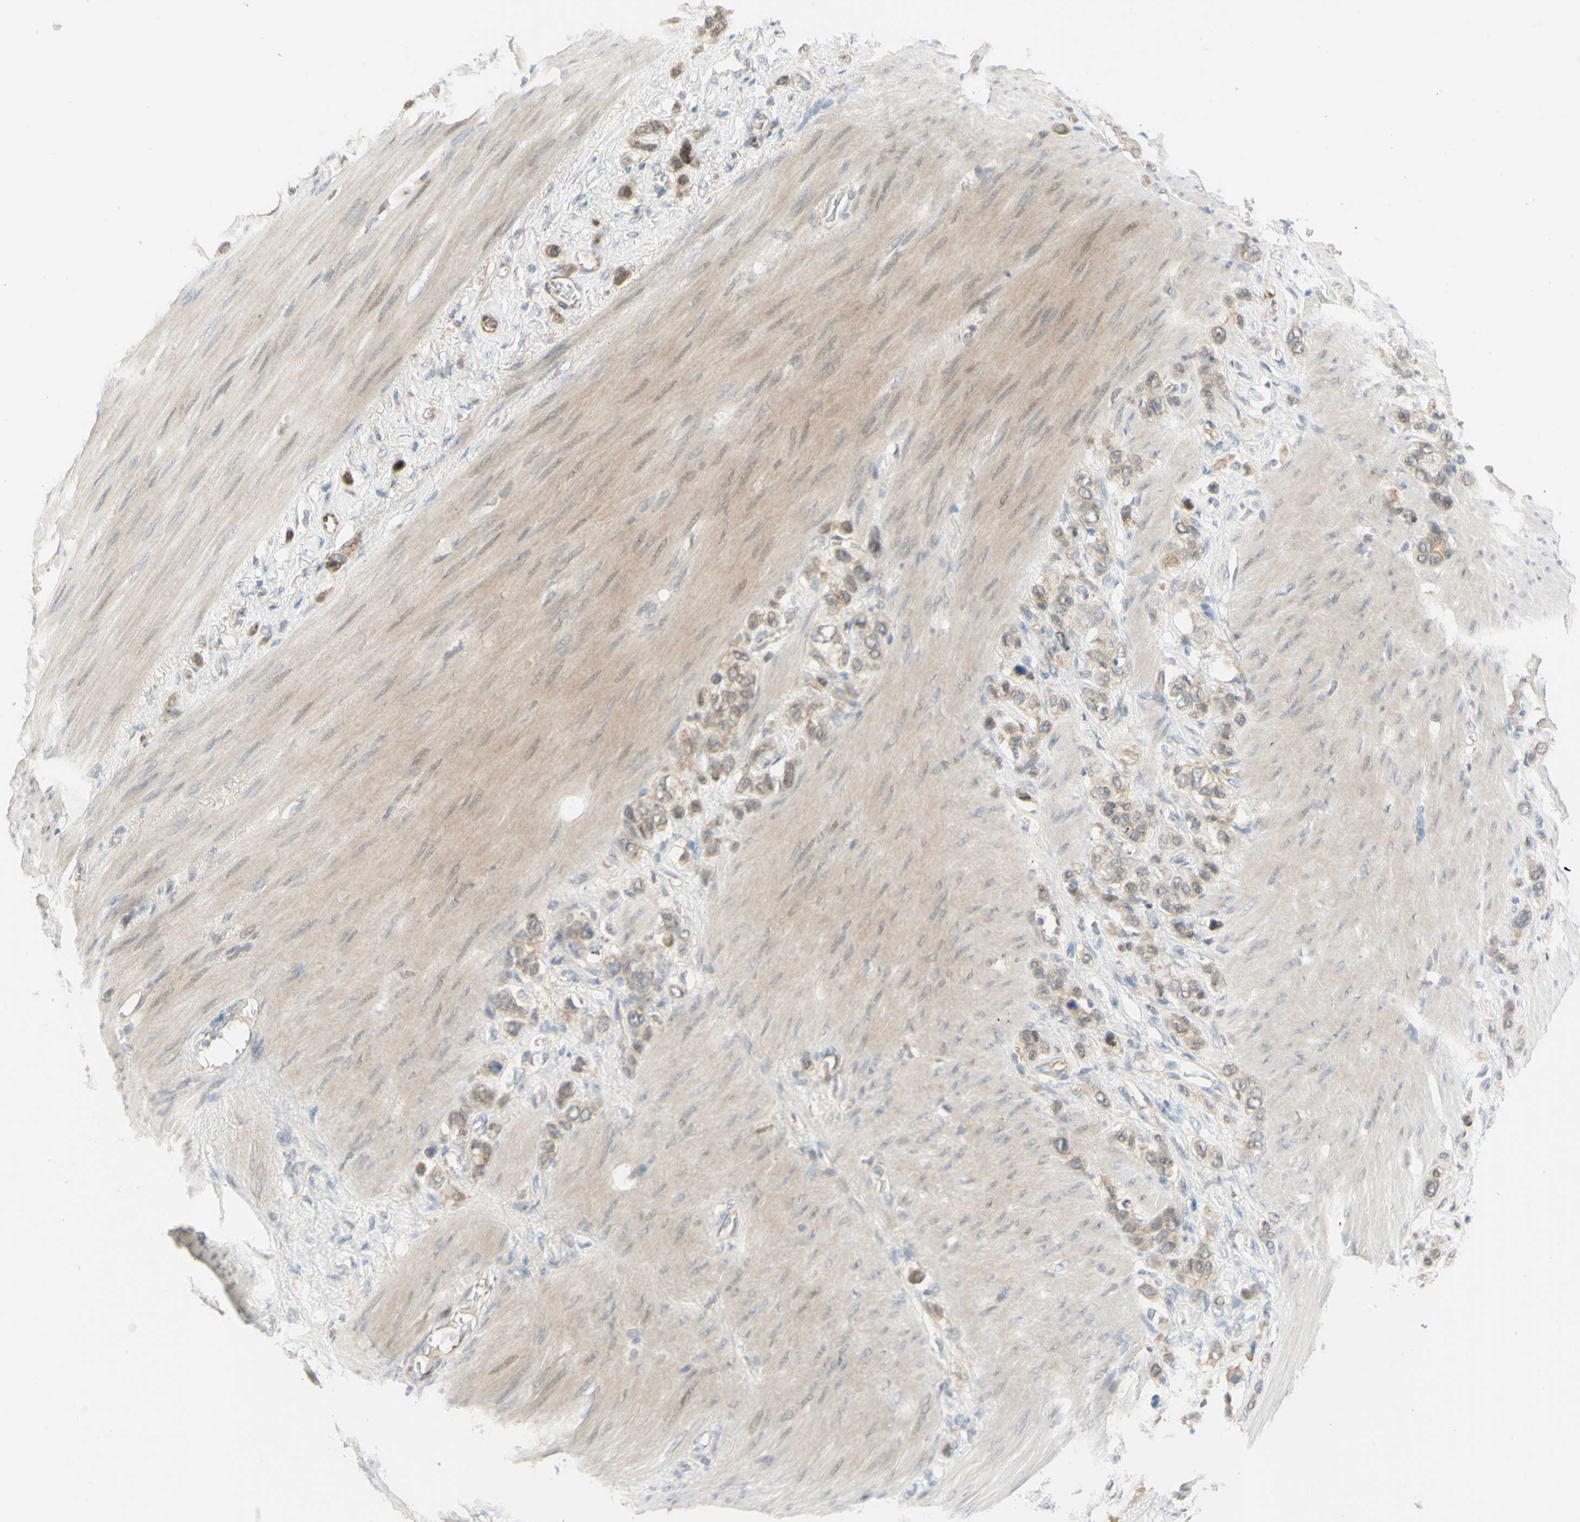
{"staining": {"intensity": "weak", "quantity": ">75%", "location": "cytoplasmic/membranous"}, "tissue": "stomach cancer", "cell_type": "Tumor cells", "image_type": "cancer", "snomed": [{"axis": "morphology", "description": "Adenocarcinoma, NOS"}, {"axis": "morphology", "description": "Adenocarcinoma, High grade"}, {"axis": "topography", "description": "Stomach, upper"}, {"axis": "topography", "description": "Stomach, lower"}], "caption": "A brown stain shows weak cytoplasmic/membranous expression of a protein in stomach cancer (high-grade adenocarcinoma) tumor cells.", "gene": "ANGPT2", "patient": {"sex": "female", "age": 65}}